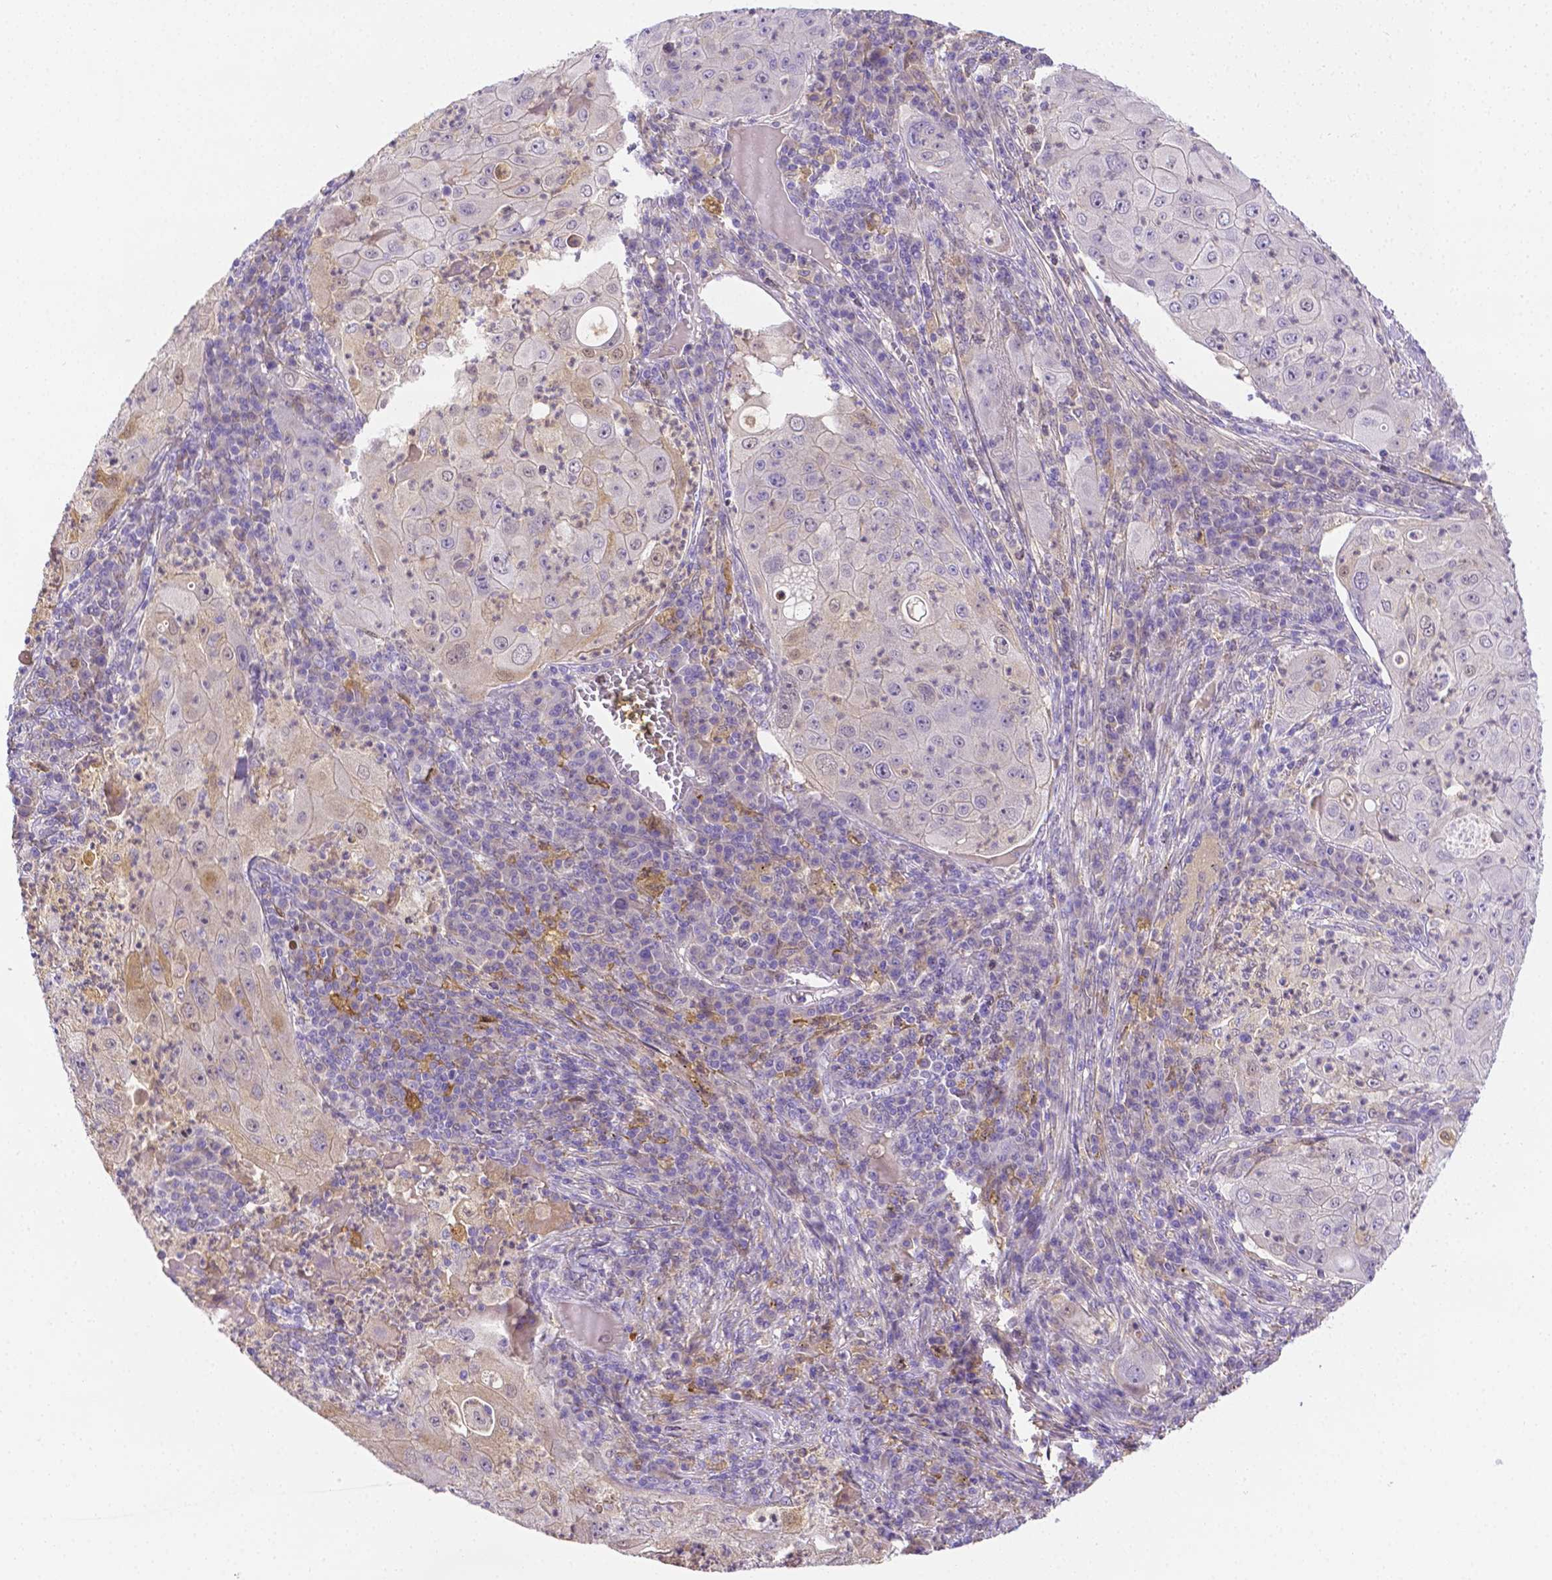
{"staining": {"intensity": "negative", "quantity": "none", "location": "none"}, "tissue": "lung cancer", "cell_type": "Tumor cells", "image_type": "cancer", "snomed": [{"axis": "morphology", "description": "Squamous cell carcinoma, NOS"}, {"axis": "topography", "description": "Lung"}], "caption": "Lung squamous cell carcinoma was stained to show a protein in brown. There is no significant positivity in tumor cells.", "gene": "NXPH2", "patient": {"sex": "female", "age": 59}}